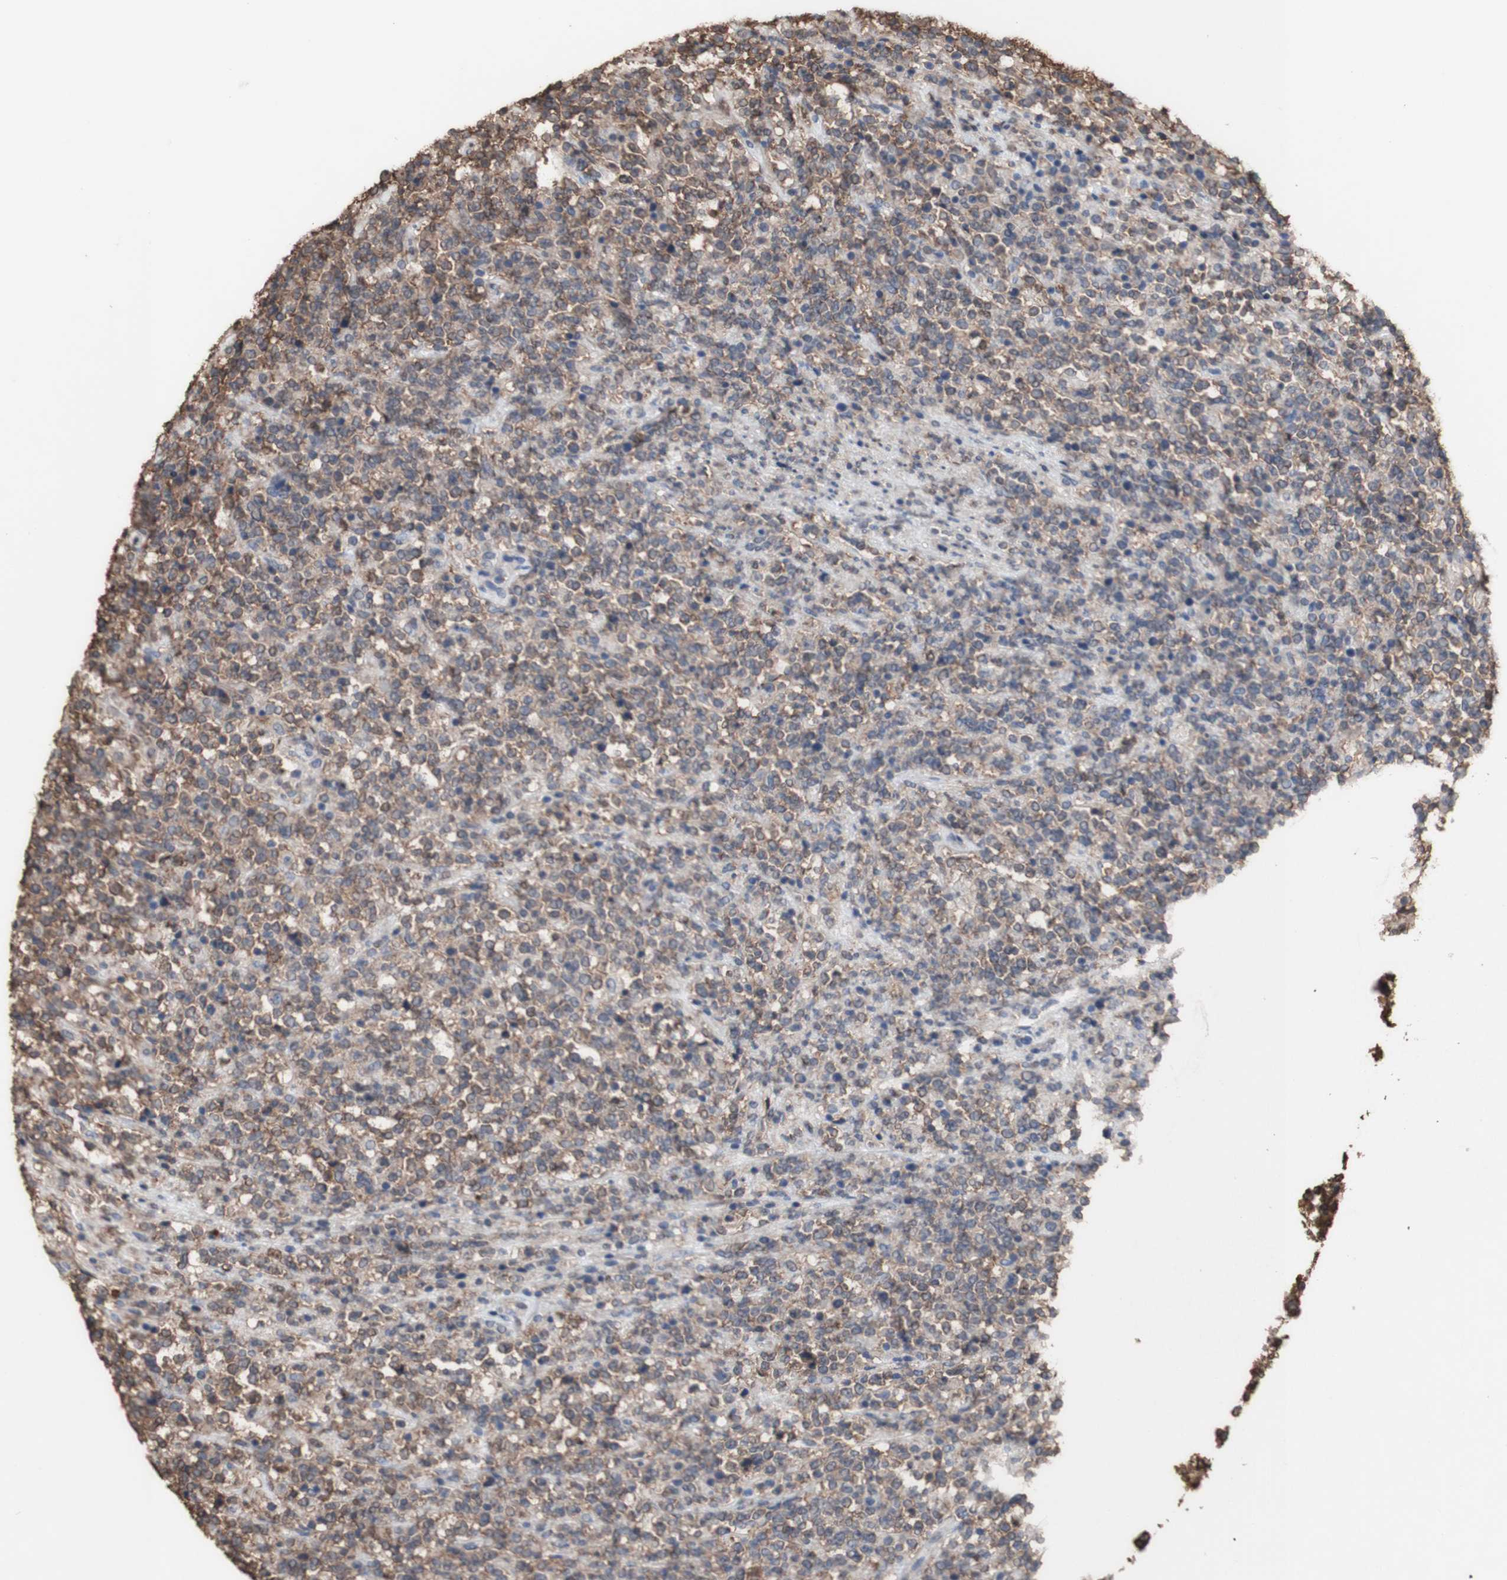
{"staining": {"intensity": "moderate", "quantity": ">75%", "location": "cytoplasmic/membranous,nuclear"}, "tissue": "lymphoma", "cell_type": "Tumor cells", "image_type": "cancer", "snomed": [{"axis": "morphology", "description": "Malignant lymphoma, non-Hodgkin's type, High grade"}, {"axis": "topography", "description": "Soft tissue"}], "caption": "Brown immunohistochemical staining in high-grade malignant lymphoma, non-Hodgkin's type displays moderate cytoplasmic/membranous and nuclear staining in about >75% of tumor cells. (Stains: DAB in brown, nuclei in blue, Microscopy: brightfield microscopy at high magnification).", "gene": "PIDD1", "patient": {"sex": "male", "age": 18}}